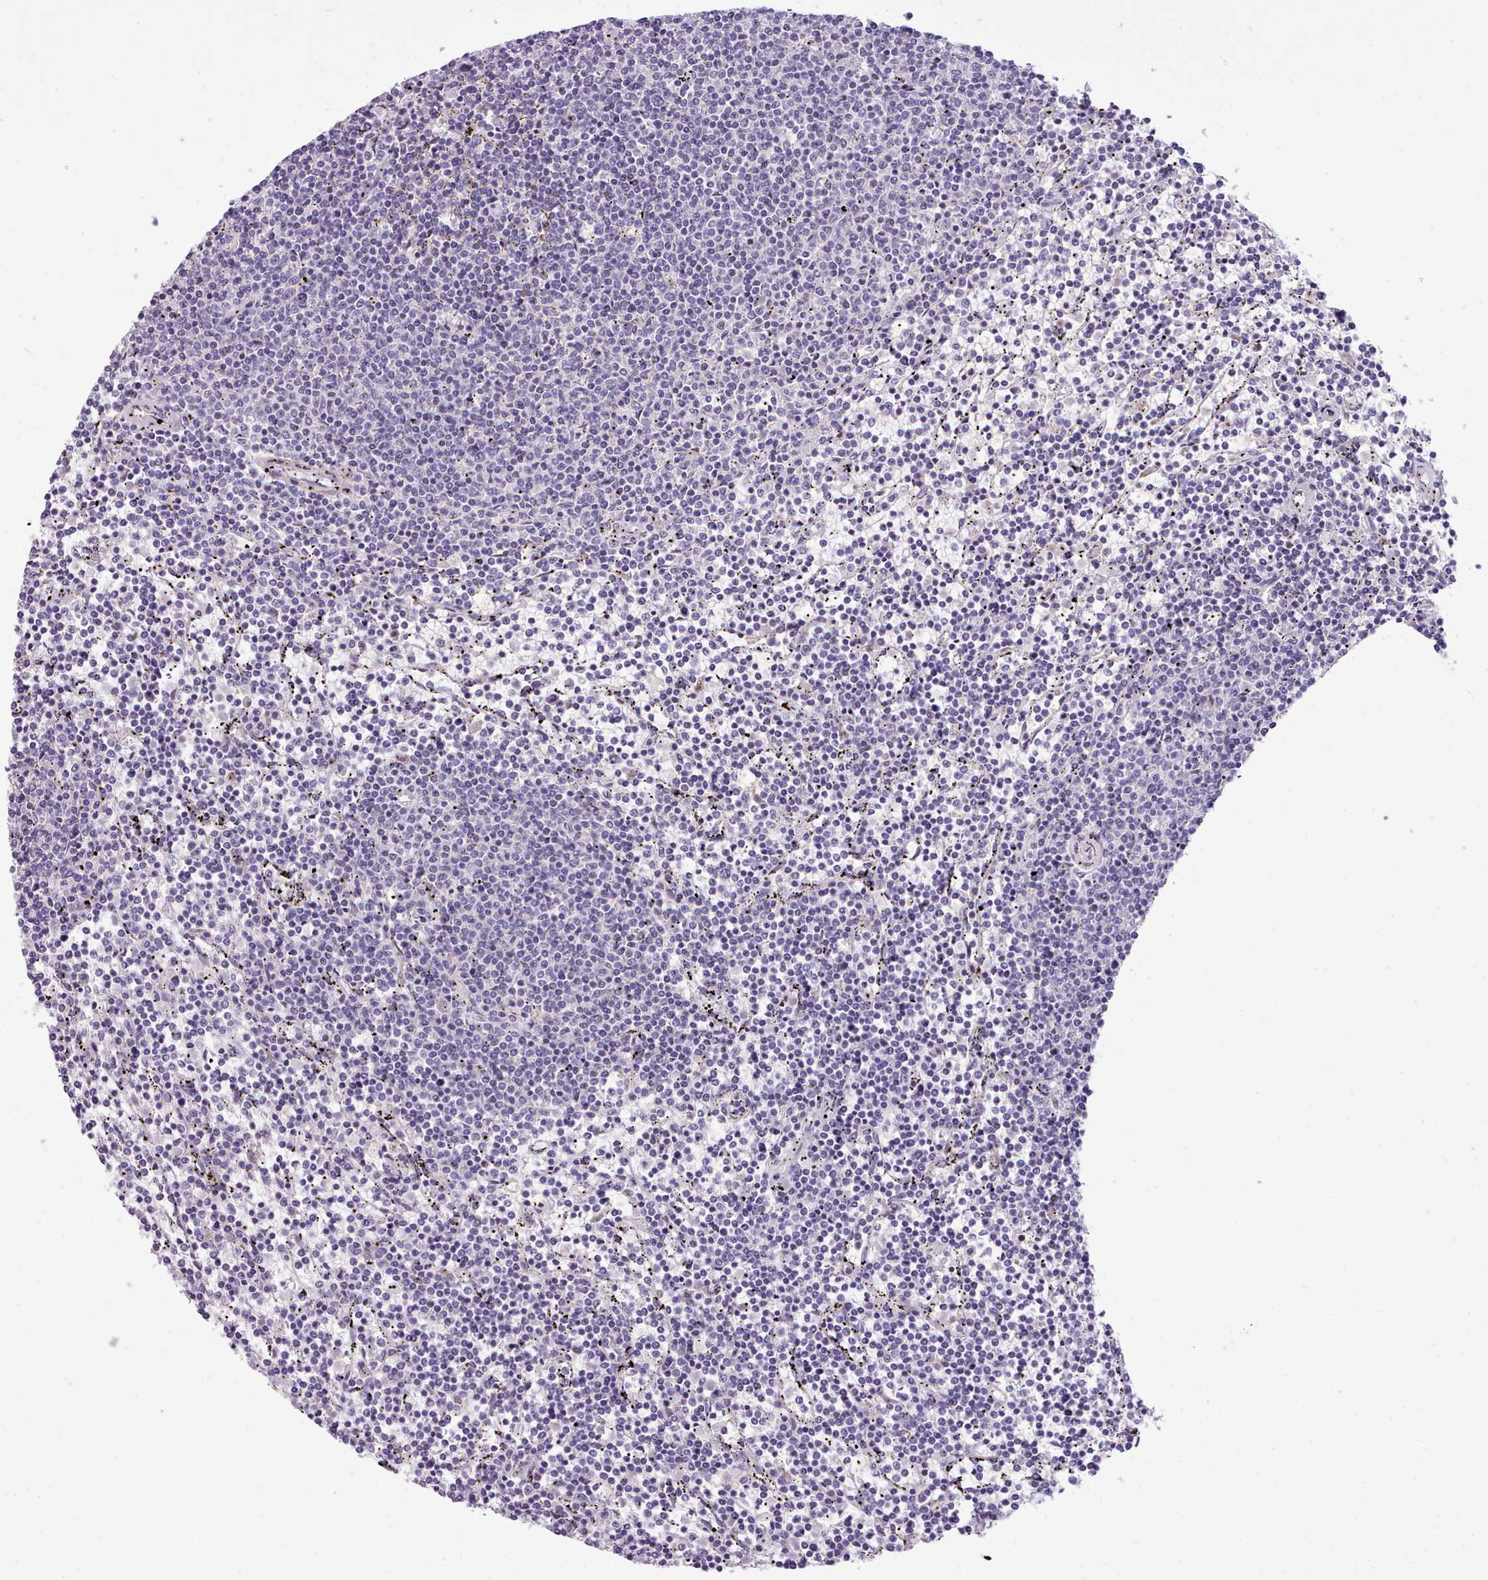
{"staining": {"intensity": "negative", "quantity": "none", "location": "none"}, "tissue": "lymphoma", "cell_type": "Tumor cells", "image_type": "cancer", "snomed": [{"axis": "morphology", "description": "Malignant lymphoma, non-Hodgkin's type, Low grade"}, {"axis": "topography", "description": "Spleen"}], "caption": "Tumor cells show no significant protein positivity in malignant lymphoma, non-Hodgkin's type (low-grade).", "gene": "CYP2A13", "patient": {"sex": "female", "age": 50}}